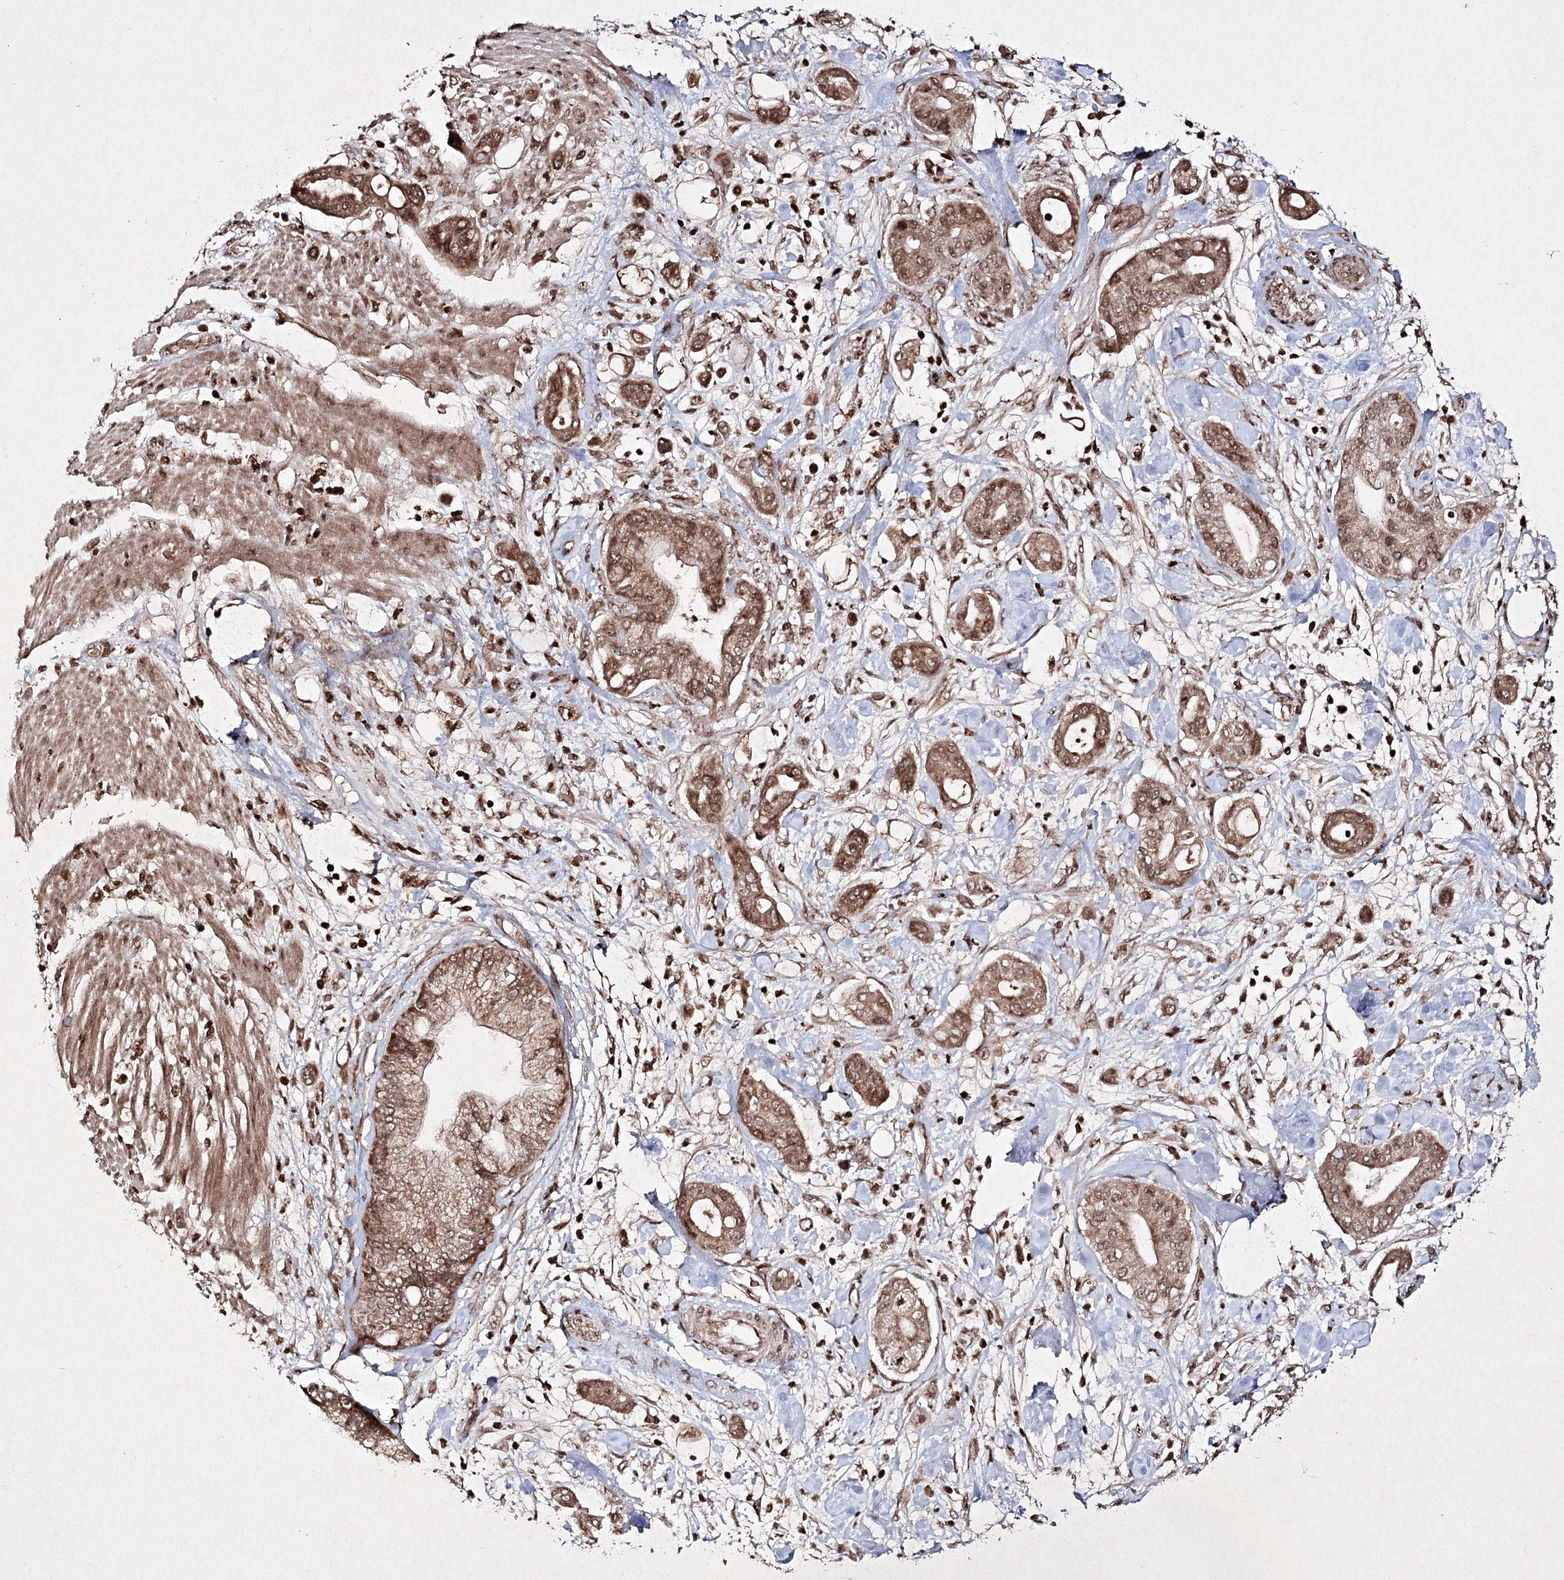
{"staining": {"intensity": "moderate", "quantity": ">75%", "location": "cytoplasmic/membranous,nuclear"}, "tissue": "pancreatic cancer", "cell_type": "Tumor cells", "image_type": "cancer", "snomed": [{"axis": "morphology", "description": "Adenocarcinoma, NOS"}, {"axis": "morphology", "description": "Adenocarcinoma, metastatic, NOS"}, {"axis": "topography", "description": "Lymph node"}, {"axis": "topography", "description": "Pancreas"}, {"axis": "topography", "description": "Duodenum"}], "caption": "Immunohistochemistry image of neoplastic tissue: human metastatic adenocarcinoma (pancreatic) stained using IHC reveals medium levels of moderate protein expression localized specifically in the cytoplasmic/membranous and nuclear of tumor cells, appearing as a cytoplasmic/membranous and nuclear brown color.", "gene": "CARM1", "patient": {"sex": "female", "age": 64}}